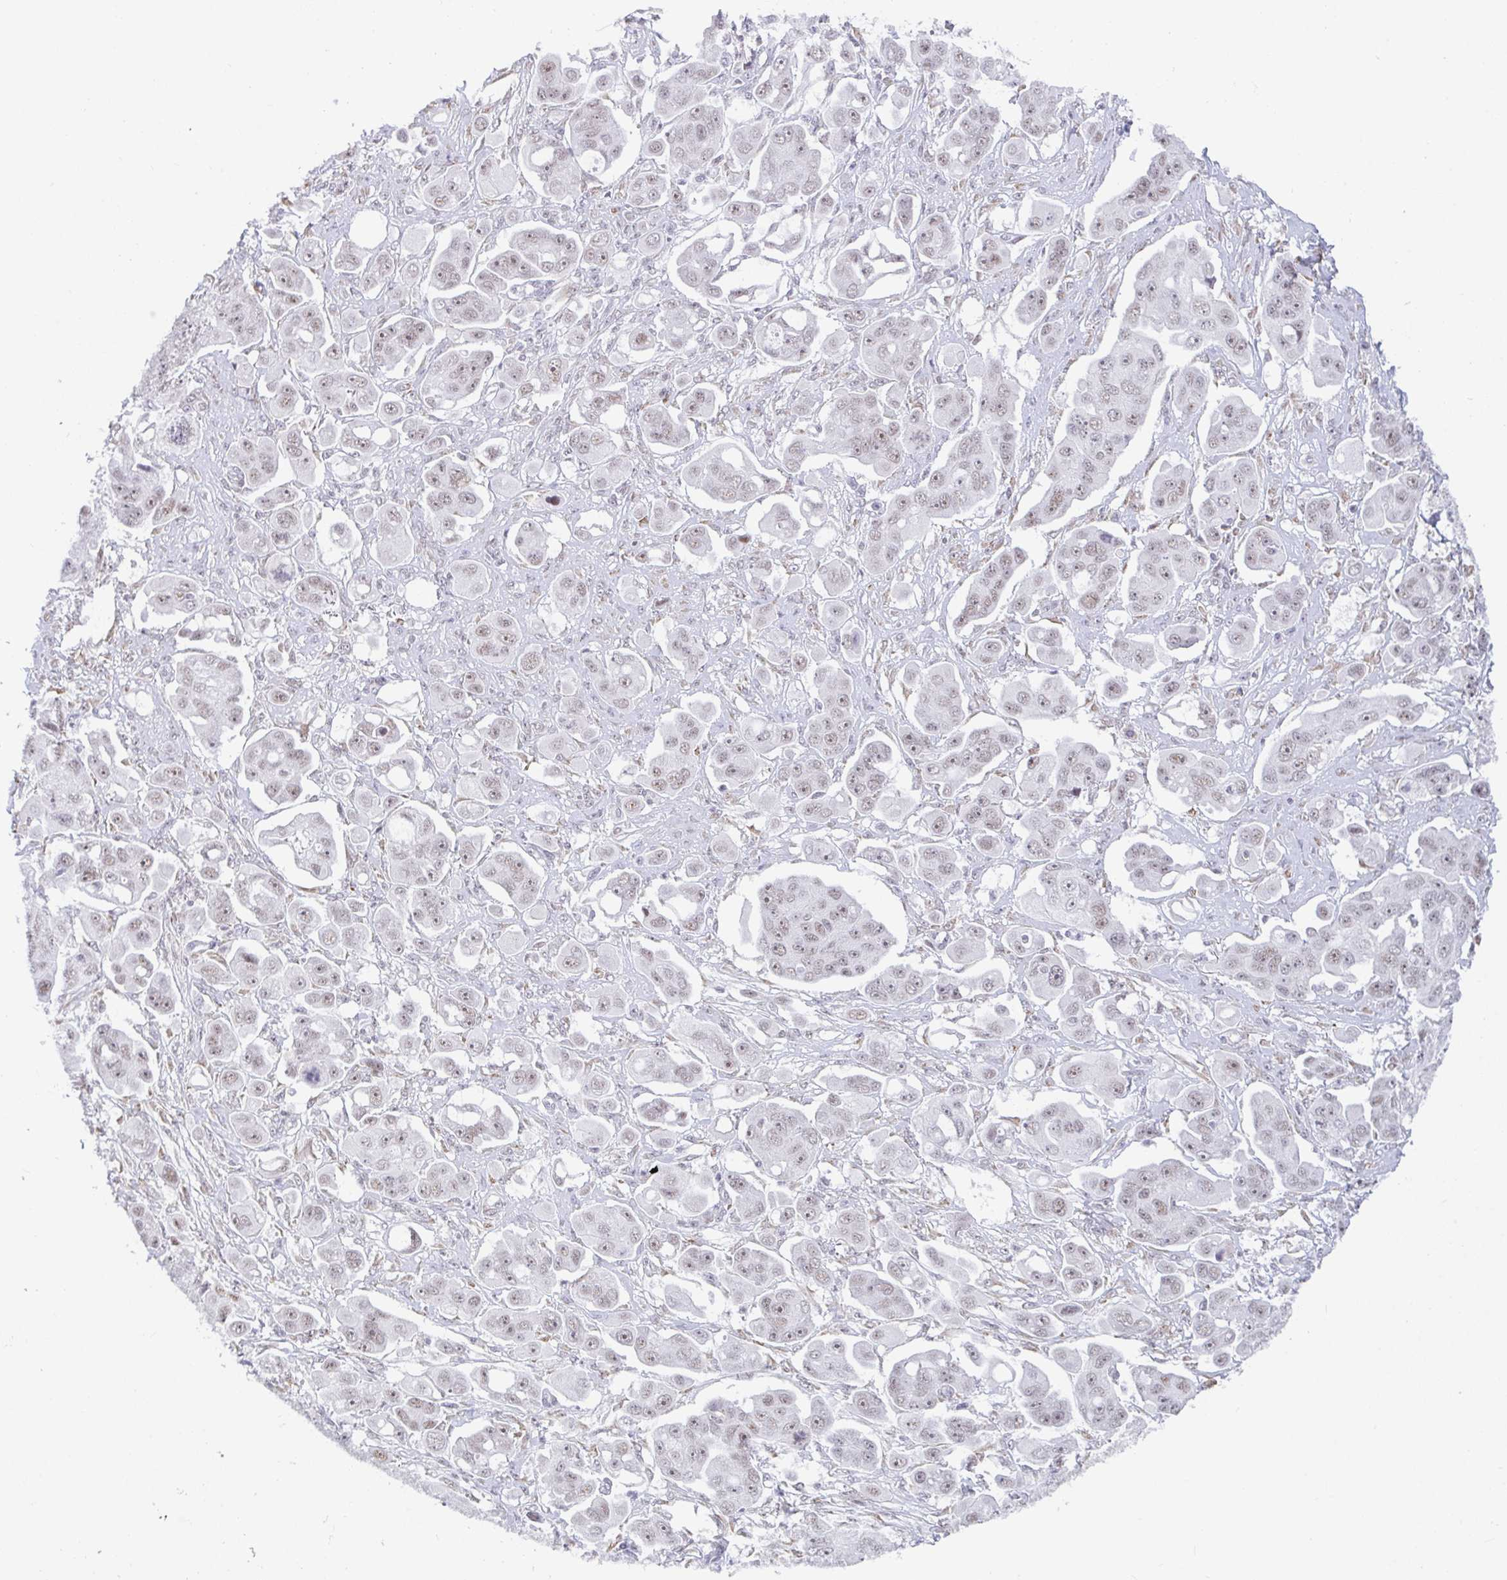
{"staining": {"intensity": "weak", "quantity": ">75%", "location": "nuclear"}, "tissue": "ovarian cancer", "cell_type": "Tumor cells", "image_type": "cancer", "snomed": [{"axis": "morphology", "description": "Carcinoma, endometroid"}, {"axis": "topography", "description": "Ovary"}], "caption": "The immunohistochemical stain shows weak nuclear positivity in tumor cells of ovarian cancer tissue.", "gene": "WDR72", "patient": {"sex": "female", "age": 70}}